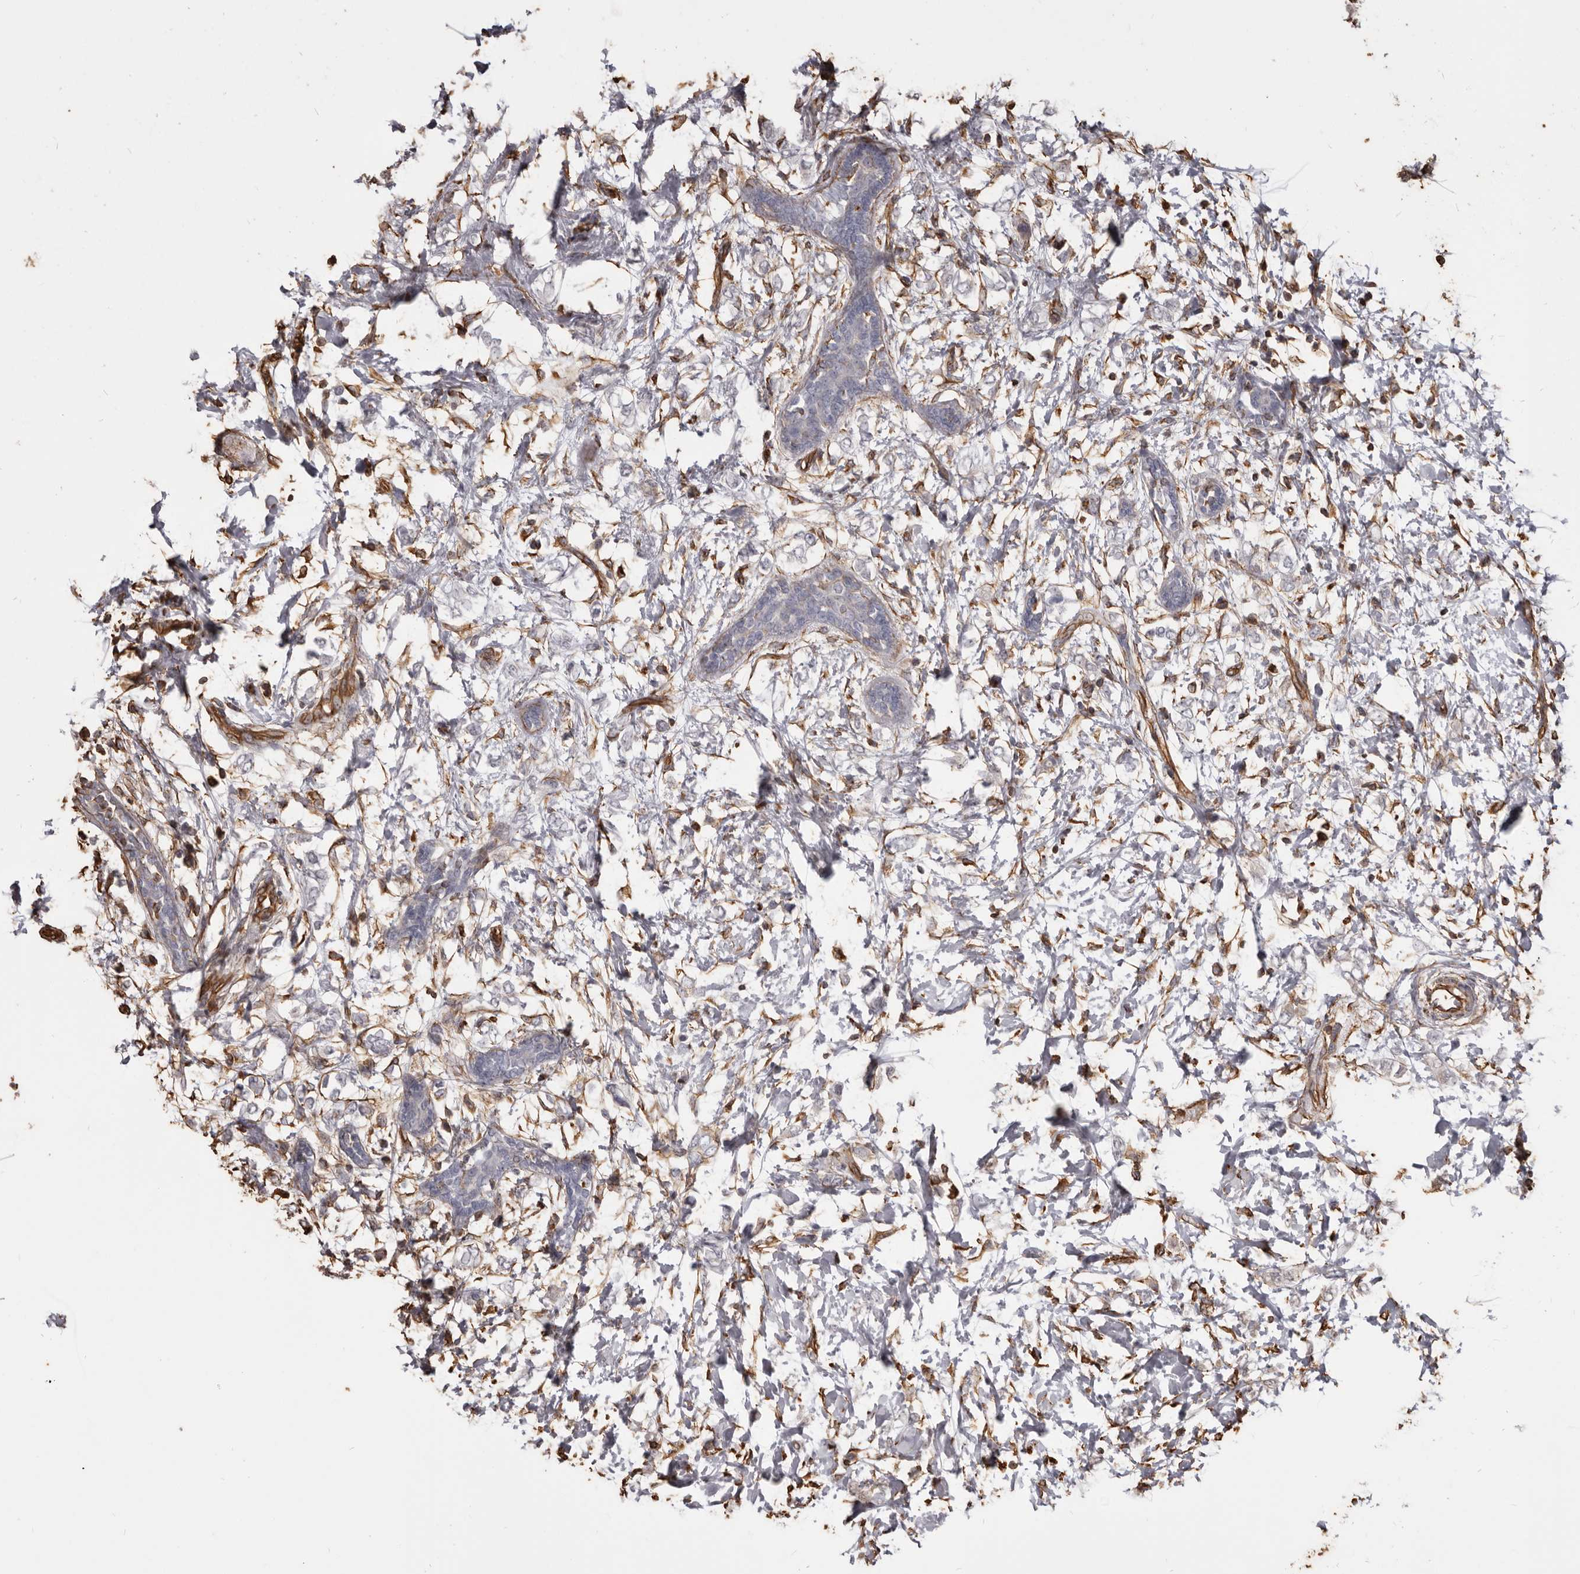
{"staining": {"intensity": "negative", "quantity": "none", "location": "none"}, "tissue": "breast cancer", "cell_type": "Tumor cells", "image_type": "cancer", "snomed": [{"axis": "morphology", "description": "Normal tissue, NOS"}, {"axis": "morphology", "description": "Lobular carcinoma"}, {"axis": "topography", "description": "Breast"}], "caption": "Immunohistochemistry of lobular carcinoma (breast) exhibits no expression in tumor cells. The staining was performed using DAB to visualize the protein expression in brown, while the nuclei were stained in blue with hematoxylin (Magnification: 20x).", "gene": "MTURN", "patient": {"sex": "female", "age": 47}}